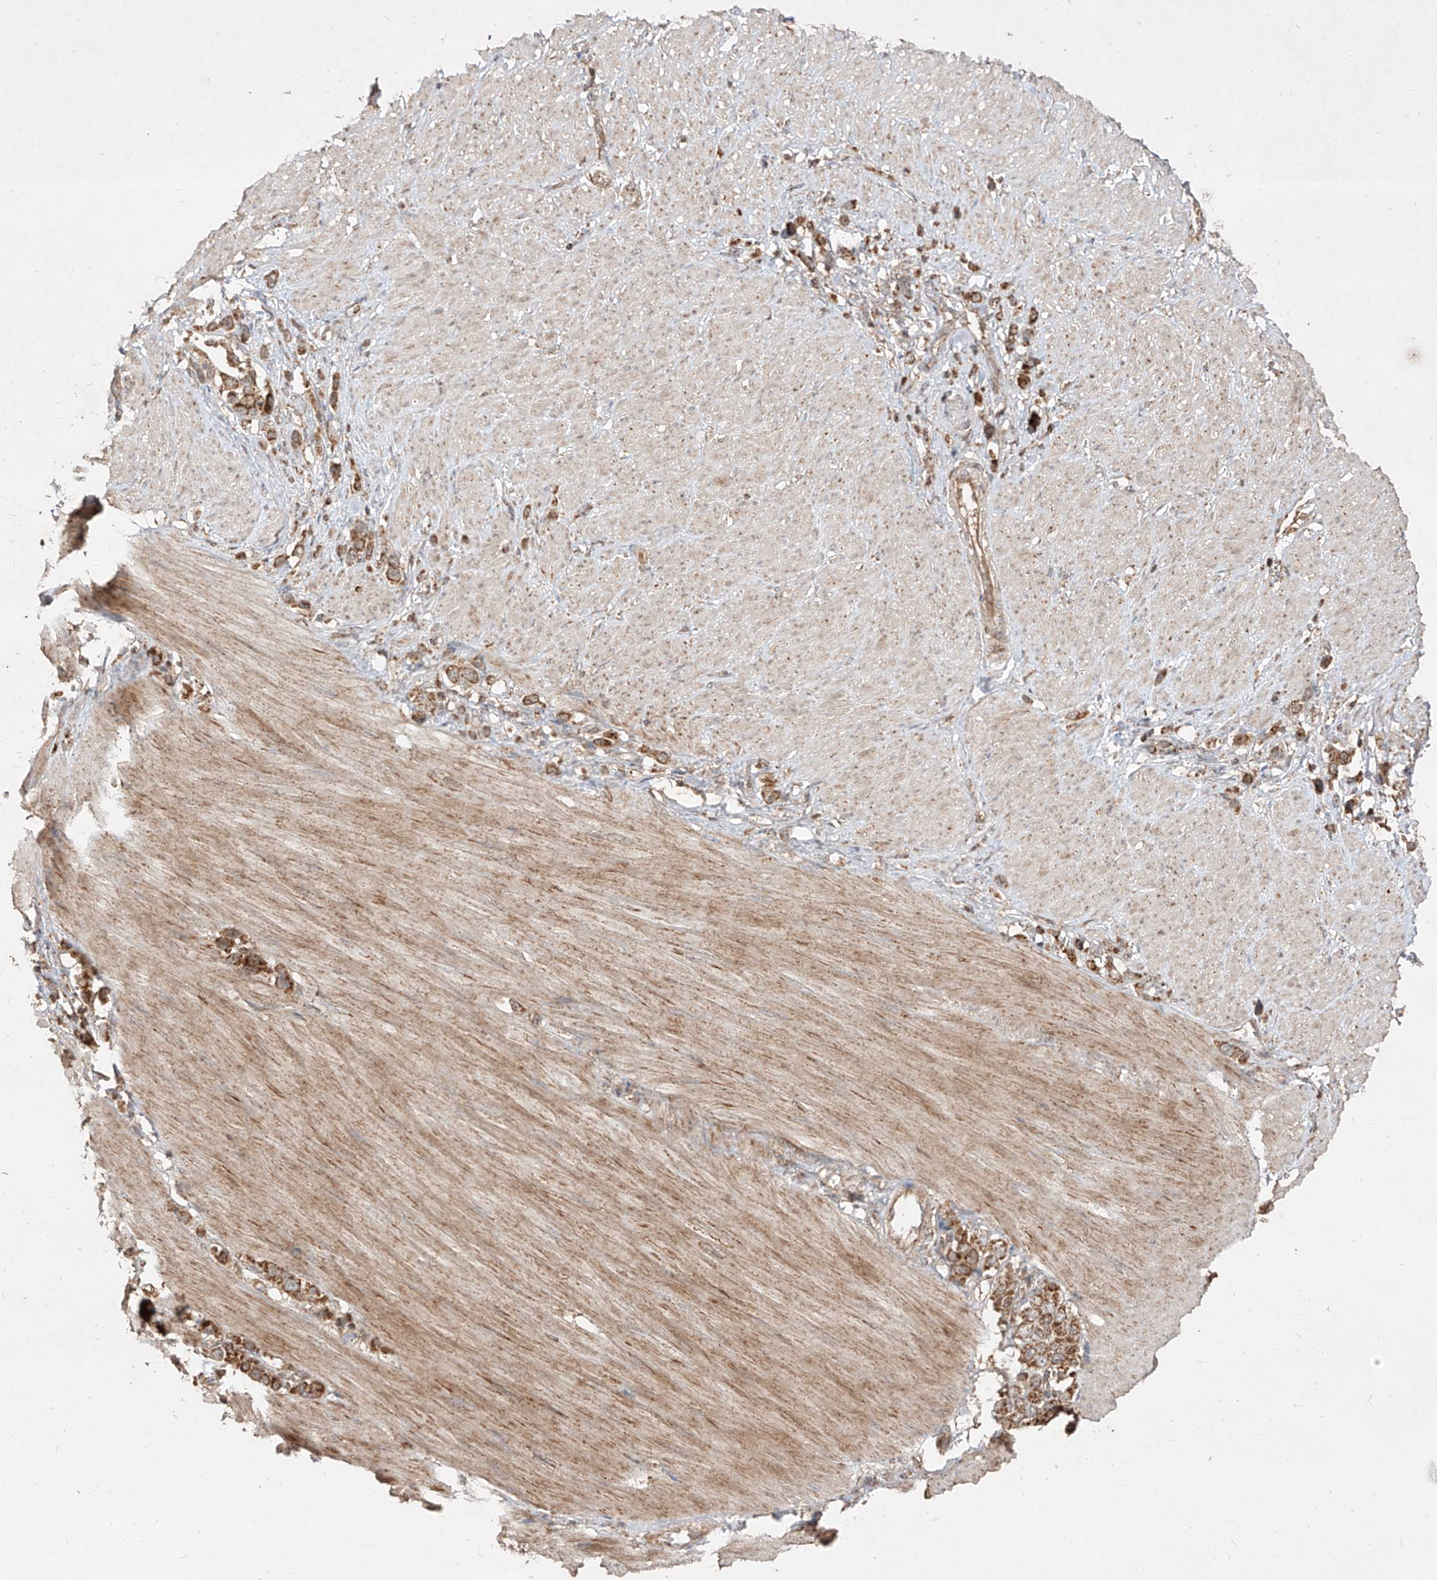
{"staining": {"intensity": "moderate", "quantity": ">75%", "location": "cytoplasmic/membranous"}, "tissue": "stomach cancer", "cell_type": "Tumor cells", "image_type": "cancer", "snomed": [{"axis": "morphology", "description": "Adenocarcinoma, NOS"}, {"axis": "topography", "description": "Stomach"}], "caption": "Immunohistochemical staining of human stomach adenocarcinoma demonstrates medium levels of moderate cytoplasmic/membranous staining in about >75% of tumor cells.", "gene": "AIM2", "patient": {"sex": "female", "age": 65}}